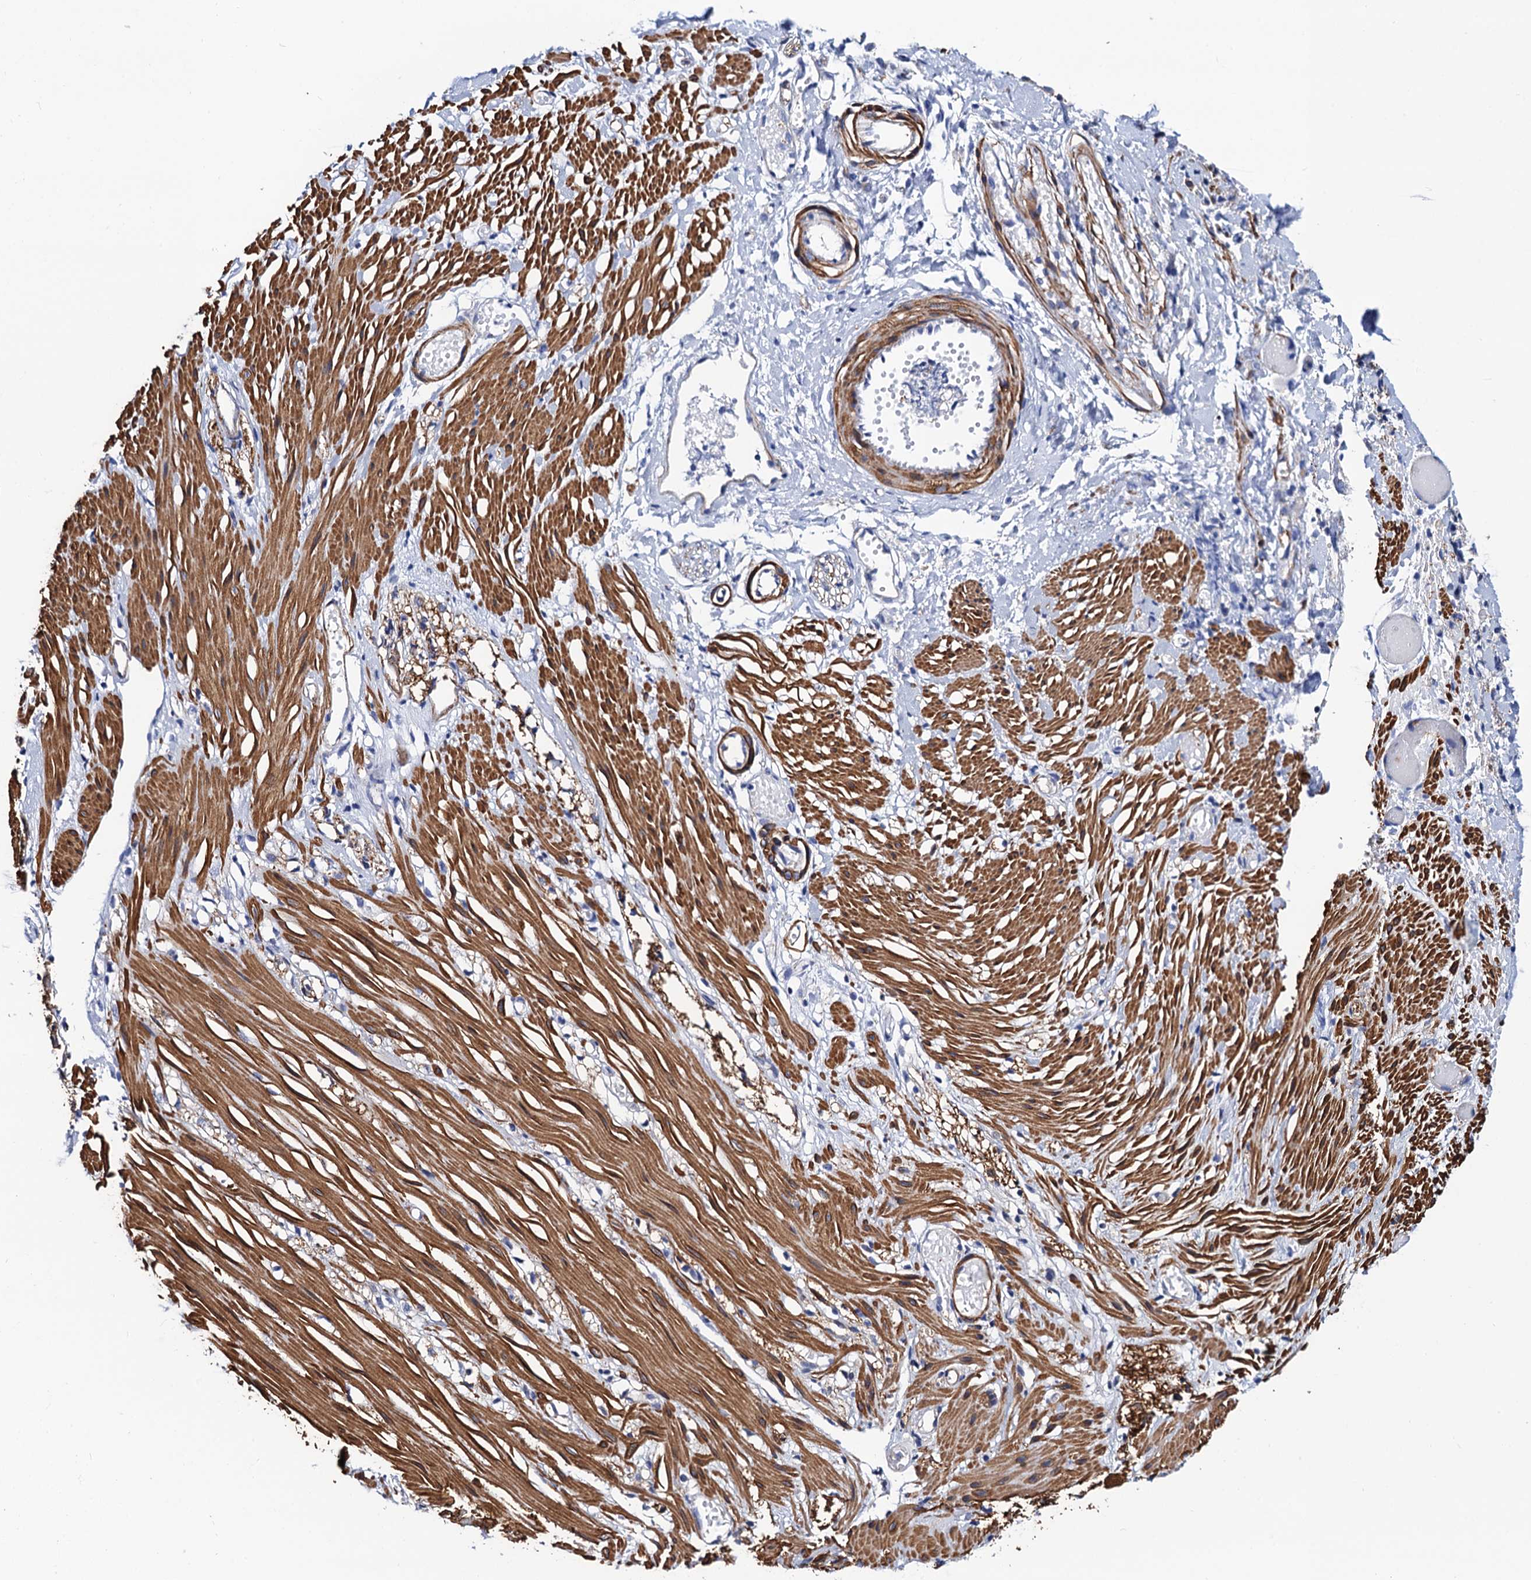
{"staining": {"intensity": "negative", "quantity": "none", "location": "none"}, "tissue": "adipose tissue", "cell_type": "Adipocytes", "image_type": "normal", "snomed": [{"axis": "morphology", "description": "Normal tissue, NOS"}, {"axis": "morphology", "description": "Adenocarcinoma, NOS"}, {"axis": "topography", "description": "Colon"}, {"axis": "topography", "description": "Peripheral nerve tissue"}], "caption": "Adipose tissue stained for a protein using immunohistochemistry reveals no staining adipocytes.", "gene": "ZDHHC18", "patient": {"sex": "male", "age": 14}}